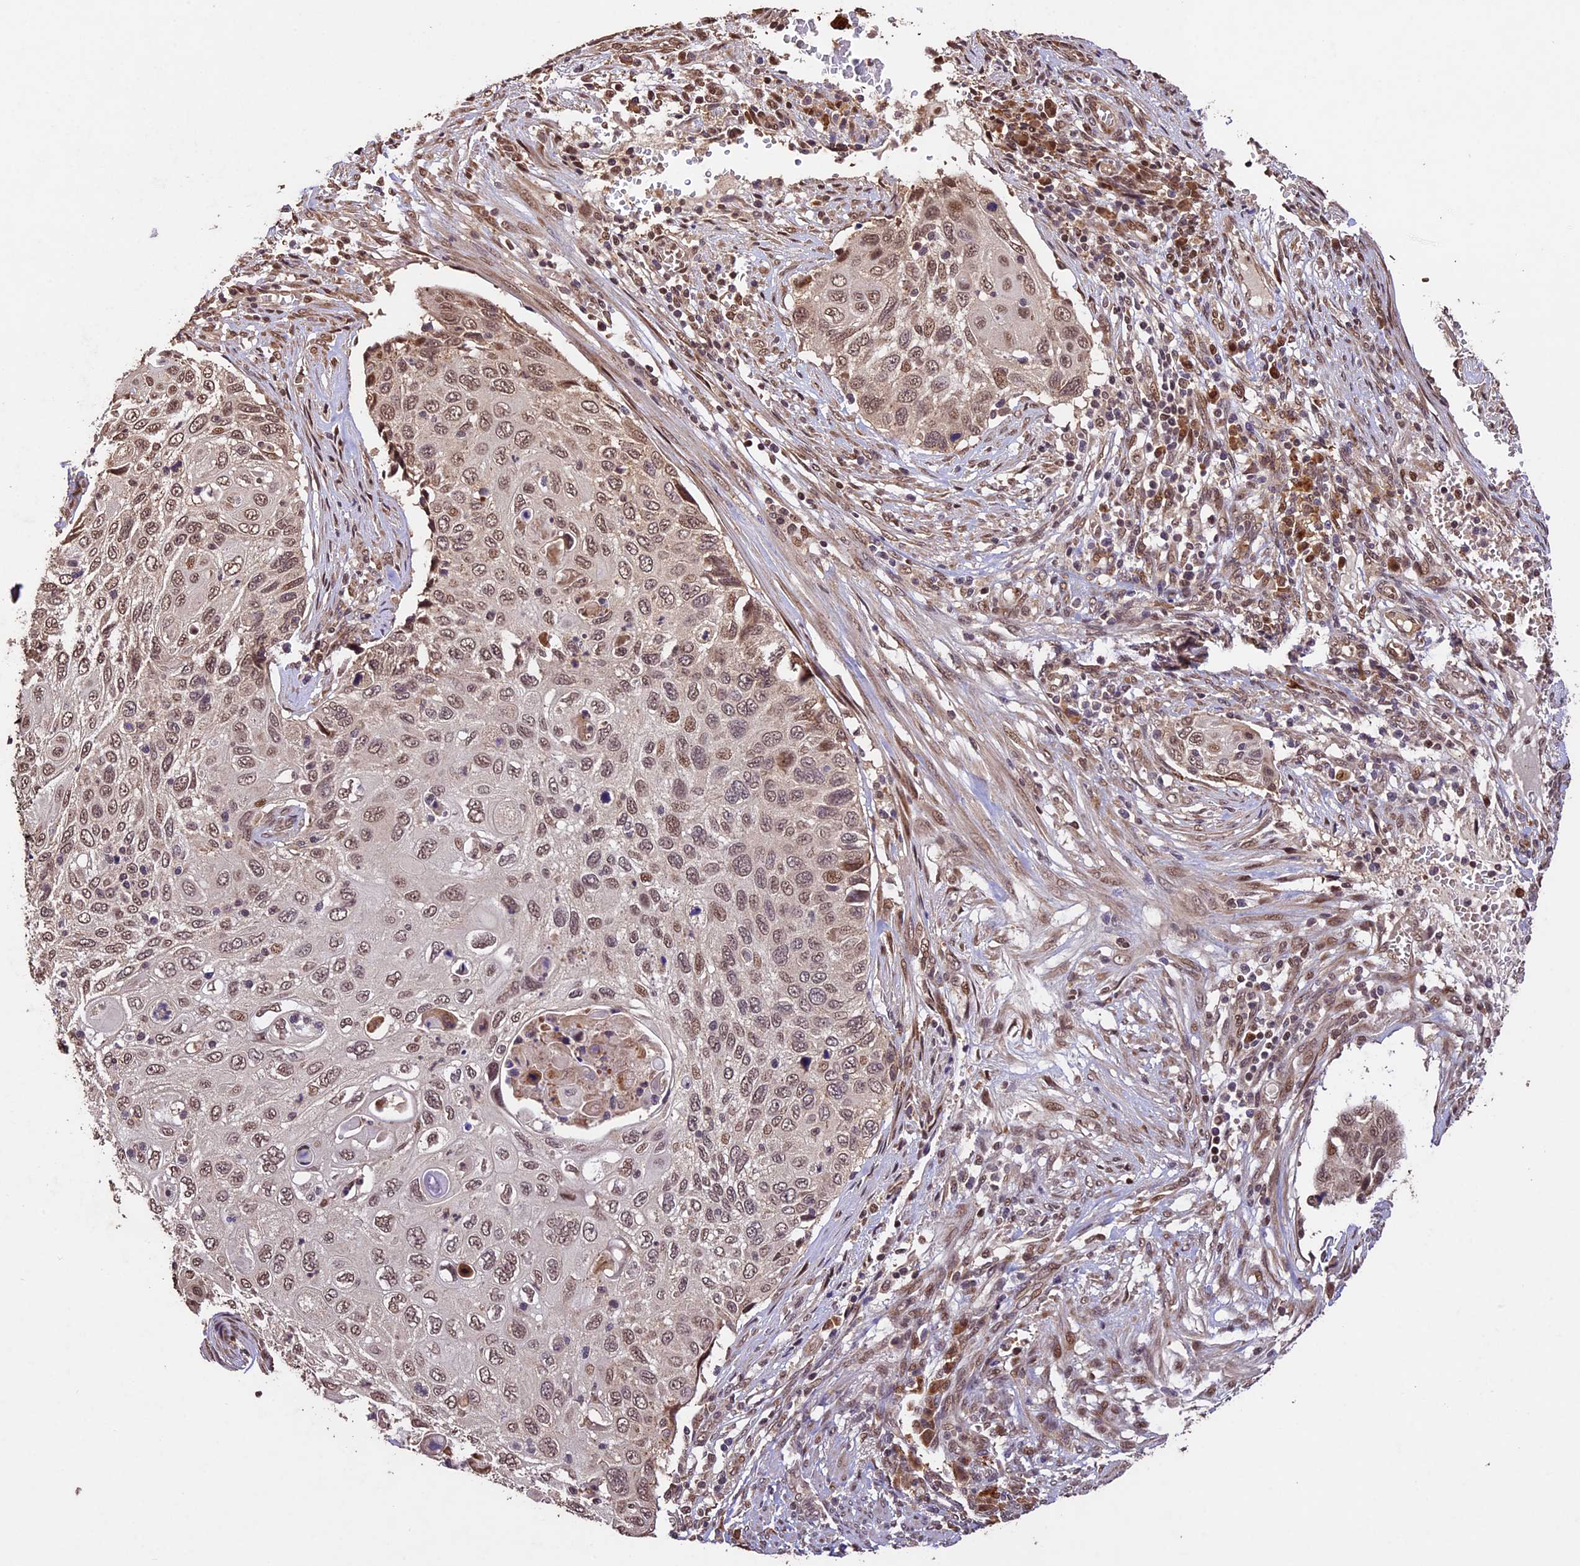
{"staining": {"intensity": "moderate", "quantity": ">75%", "location": "nuclear"}, "tissue": "cervical cancer", "cell_type": "Tumor cells", "image_type": "cancer", "snomed": [{"axis": "morphology", "description": "Squamous cell carcinoma, NOS"}, {"axis": "topography", "description": "Cervix"}], "caption": "About >75% of tumor cells in human squamous cell carcinoma (cervical) reveal moderate nuclear protein staining as visualized by brown immunohistochemical staining.", "gene": "CDKN2AIP", "patient": {"sex": "female", "age": 70}}